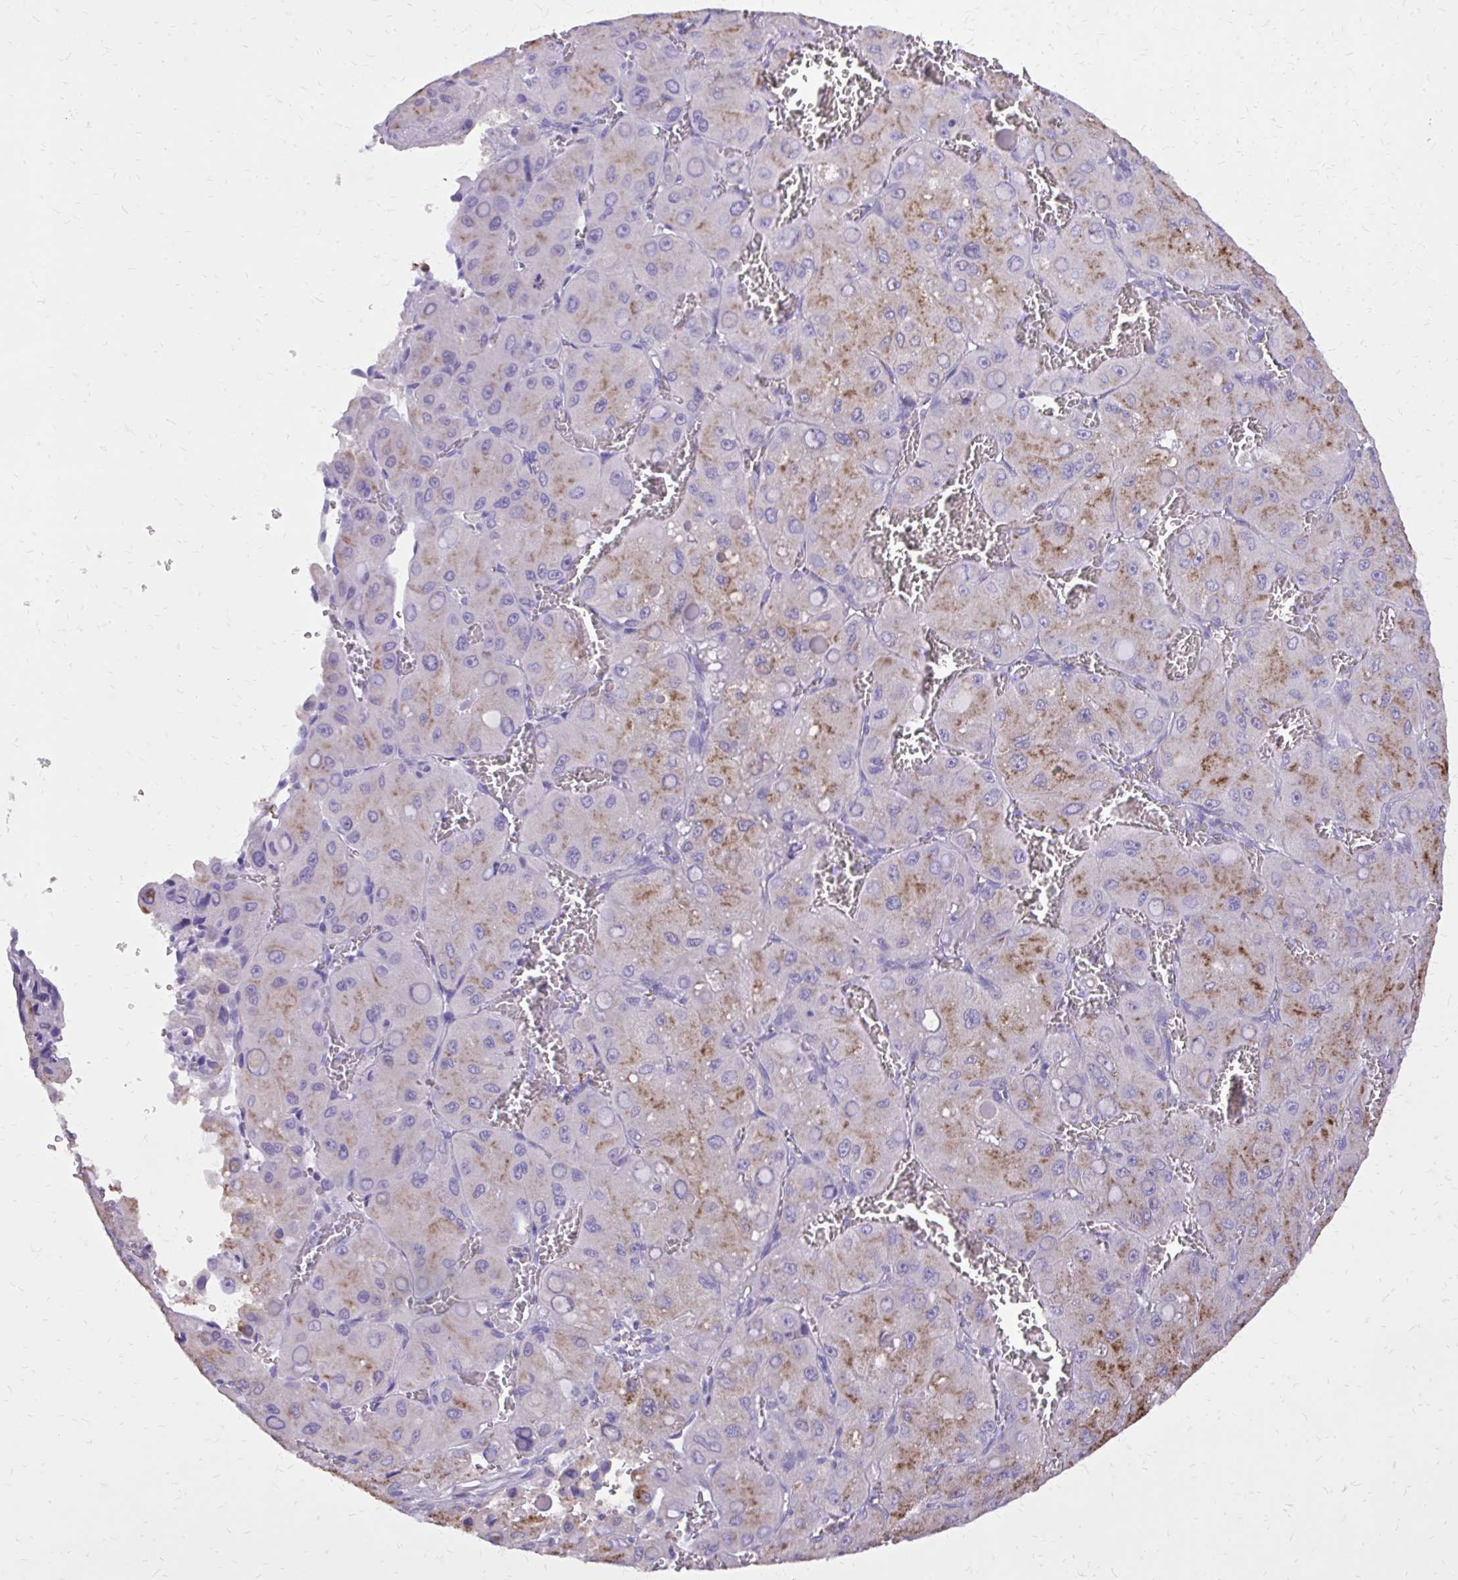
{"staining": {"intensity": "weak", "quantity": "25%-75%", "location": "cytoplasmic/membranous"}, "tissue": "liver cancer", "cell_type": "Tumor cells", "image_type": "cancer", "snomed": [{"axis": "morphology", "description": "Carcinoma, Hepatocellular, NOS"}, {"axis": "topography", "description": "Liver"}], "caption": "IHC staining of liver cancer, which reveals low levels of weak cytoplasmic/membranous staining in approximately 25%-75% of tumor cells indicating weak cytoplasmic/membranous protein positivity. The staining was performed using DAB (brown) for protein detection and nuclei were counterstained in hematoxylin (blue).", "gene": "CAT", "patient": {"sex": "male", "age": 27}}